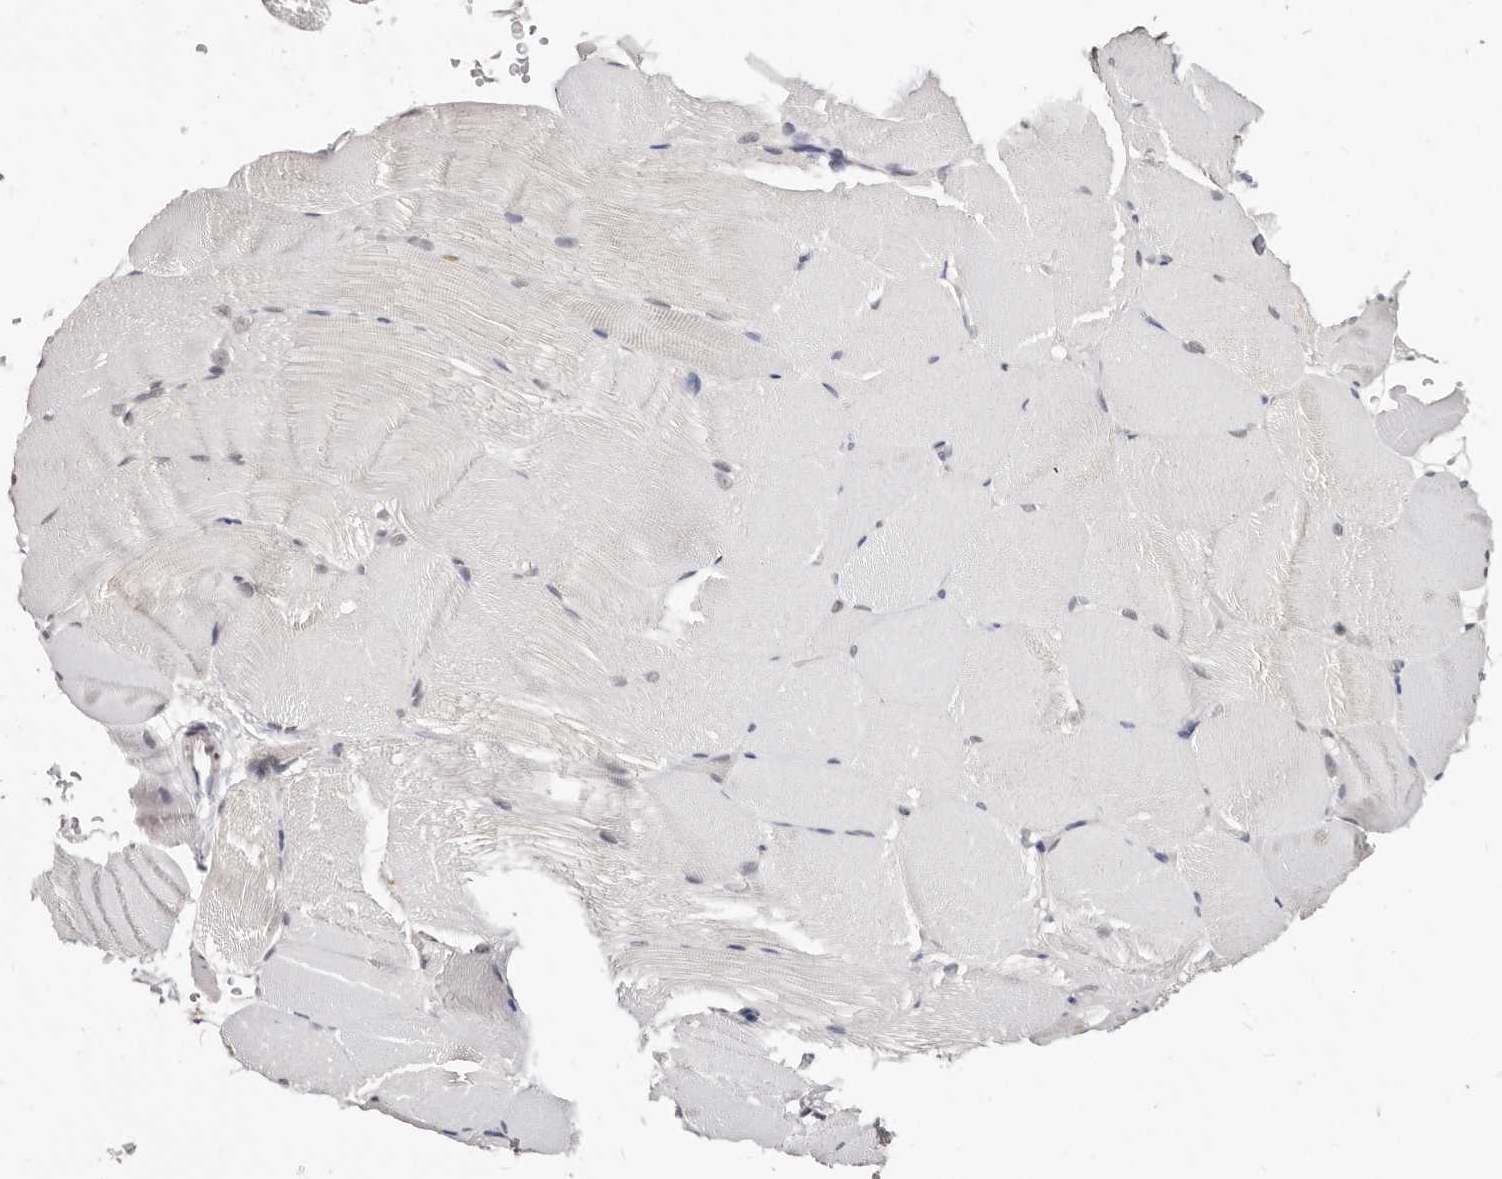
{"staining": {"intensity": "weak", "quantity": "<25%", "location": "nuclear"}, "tissue": "skeletal muscle", "cell_type": "Myocytes", "image_type": "normal", "snomed": [{"axis": "morphology", "description": "Normal tissue, NOS"}, {"axis": "topography", "description": "Skeletal muscle"}, {"axis": "topography", "description": "Parathyroid gland"}], "caption": "DAB (3,3'-diaminobenzidine) immunohistochemical staining of unremarkable human skeletal muscle demonstrates no significant expression in myocytes. (Immunohistochemistry (ihc), brightfield microscopy, high magnification).", "gene": "VIPAS39", "patient": {"sex": "female", "age": 37}}